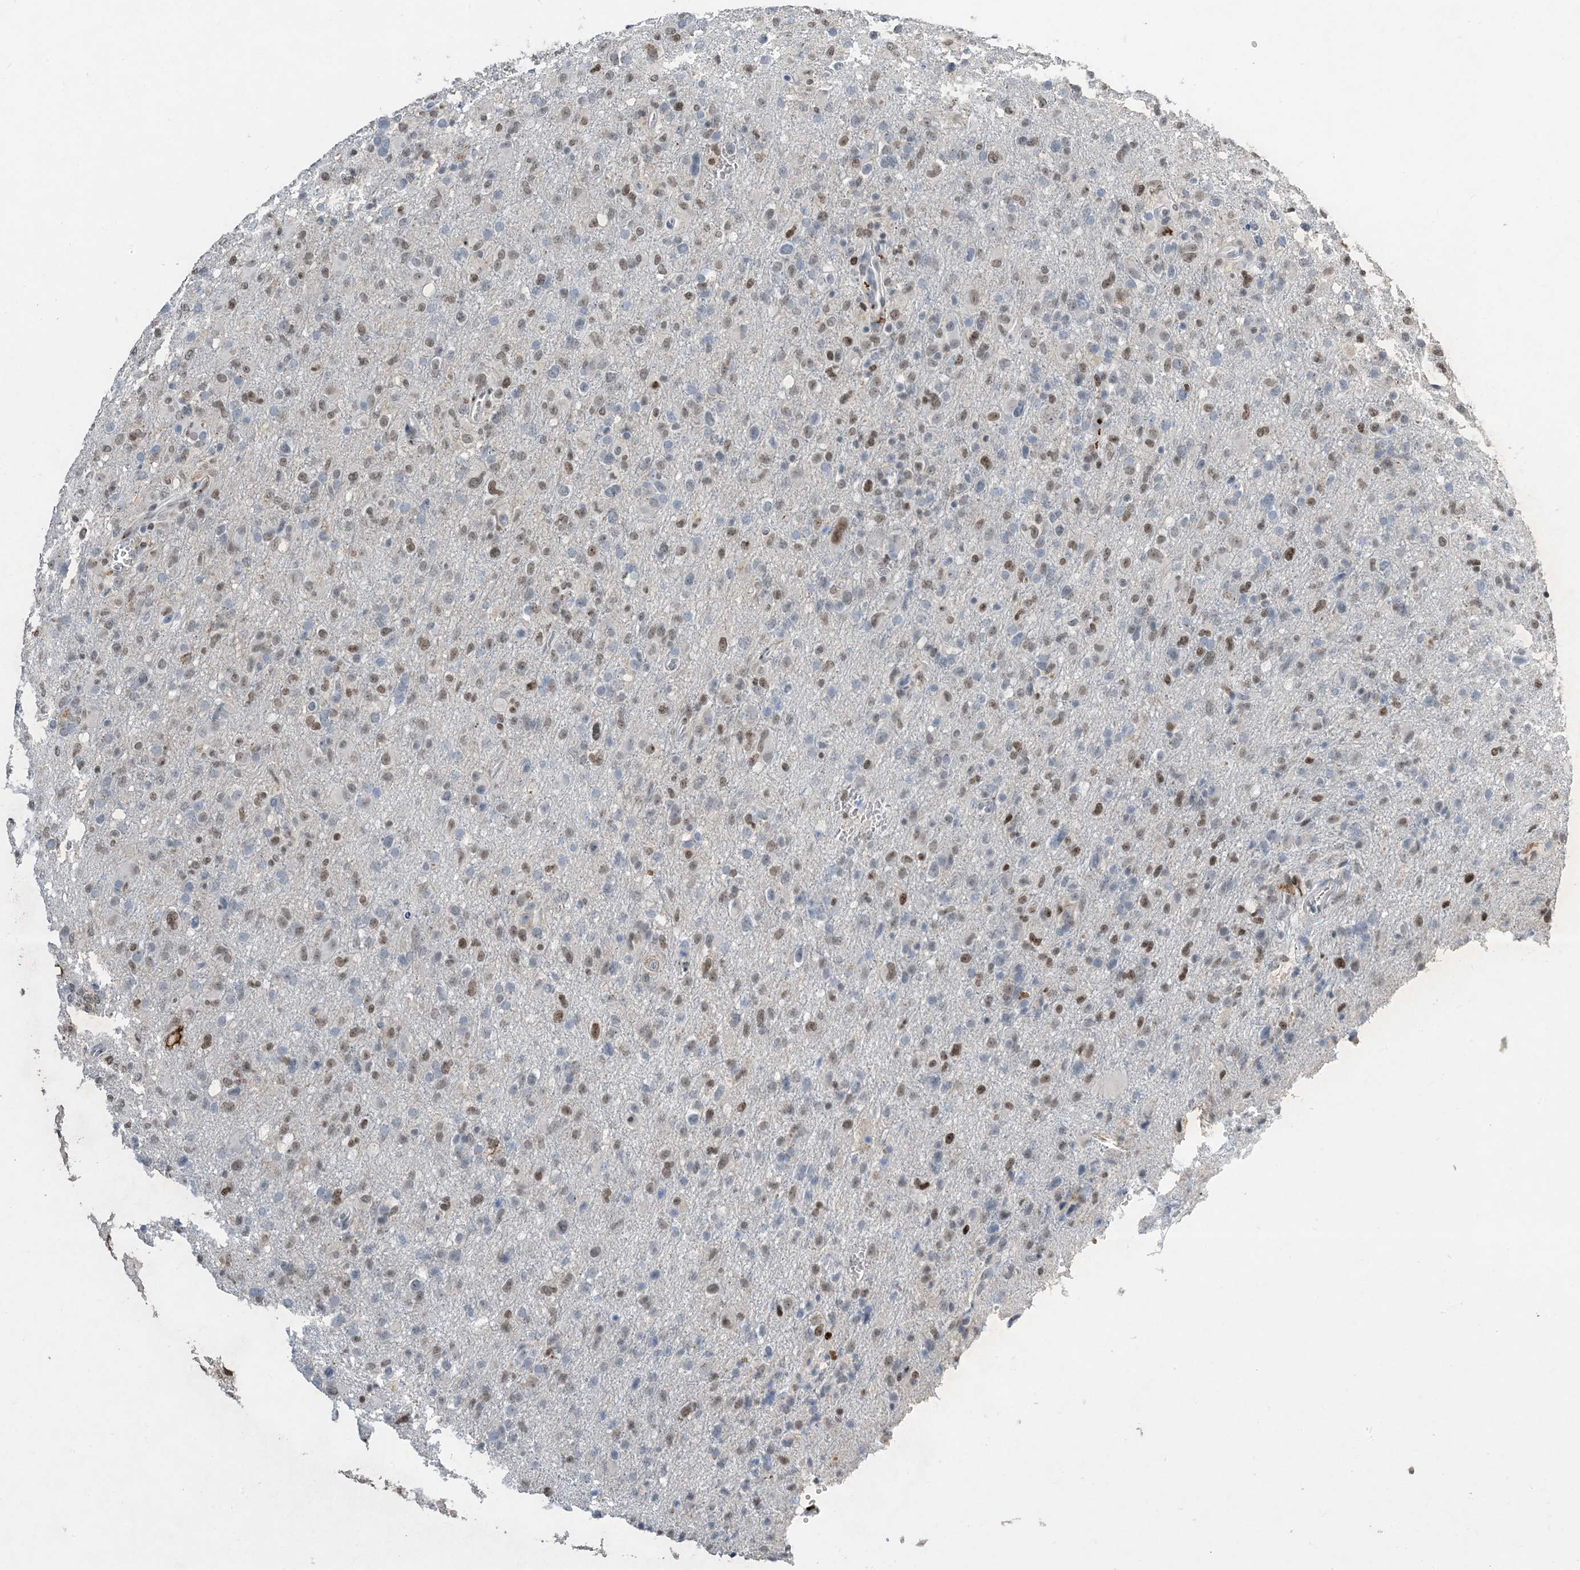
{"staining": {"intensity": "moderate", "quantity": "25%-75%", "location": "nuclear"}, "tissue": "glioma", "cell_type": "Tumor cells", "image_type": "cancer", "snomed": [{"axis": "morphology", "description": "Glioma, malignant, High grade"}, {"axis": "topography", "description": "Brain"}], "caption": "Immunohistochemical staining of human malignant glioma (high-grade) exhibits moderate nuclear protein positivity in approximately 25%-75% of tumor cells. Using DAB (brown) and hematoxylin (blue) stains, captured at high magnification using brightfield microscopy.", "gene": "SLC25A53", "patient": {"sex": "female", "age": 57}}